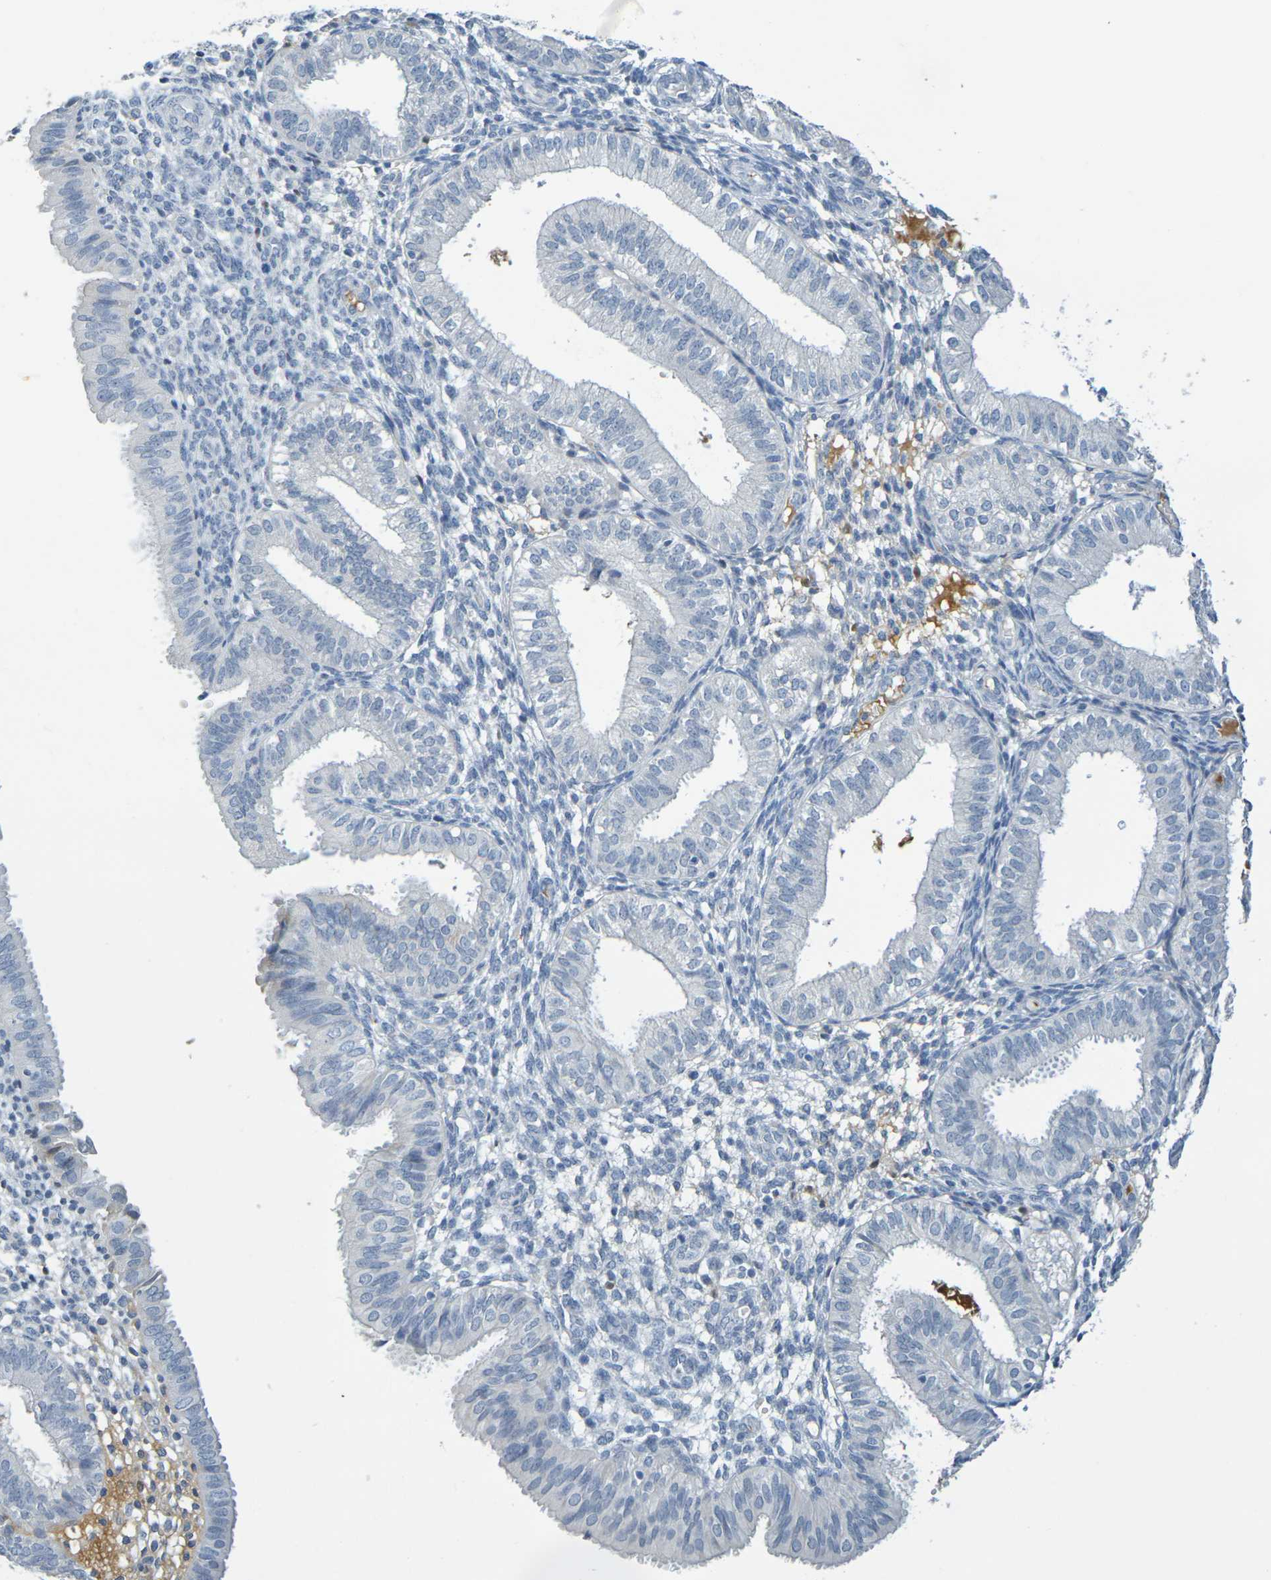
{"staining": {"intensity": "moderate", "quantity": "<25%", "location": "cytoplasmic/membranous"}, "tissue": "endometrium", "cell_type": "Cells in endometrial stroma", "image_type": "normal", "snomed": [{"axis": "morphology", "description": "Normal tissue, NOS"}, {"axis": "topography", "description": "Endometrium"}], "caption": "DAB (3,3'-diaminobenzidine) immunohistochemical staining of benign endometrium exhibits moderate cytoplasmic/membranous protein positivity in about <25% of cells in endometrial stroma.", "gene": "IL10", "patient": {"sex": "female", "age": 39}}